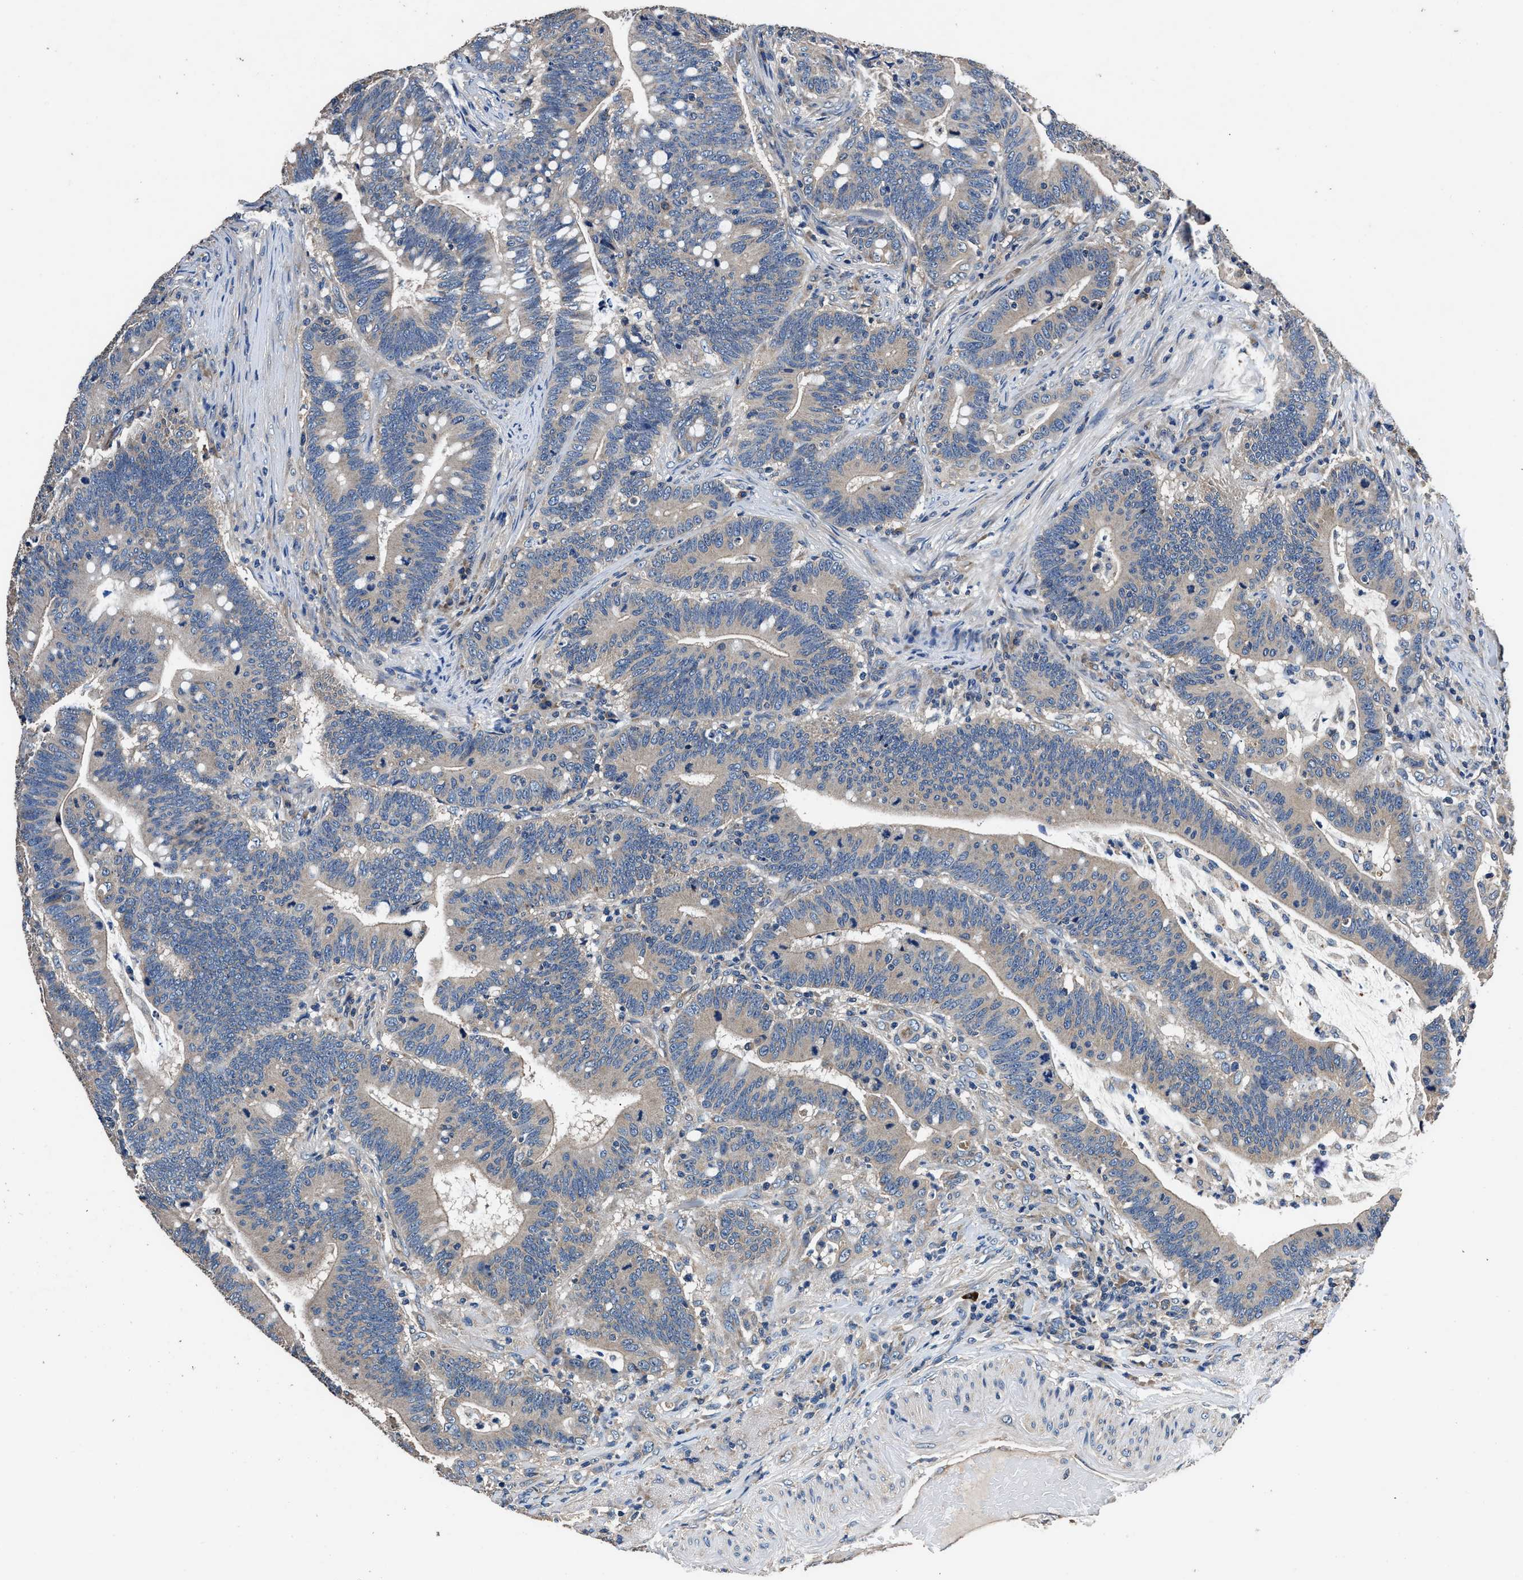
{"staining": {"intensity": "weak", "quantity": ">75%", "location": "cytoplasmic/membranous"}, "tissue": "colorectal cancer", "cell_type": "Tumor cells", "image_type": "cancer", "snomed": [{"axis": "morphology", "description": "Normal tissue, NOS"}, {"axis": "morphology", "description": "Adenocarcinoma, NOS"}, {"axis": "topography", "description": "Colon"}], "caption": "Weak cytoplasmic/membranous staining is present in approximately >75% of tumor cells in colorectal adenocarcinoma.", "gene": "DHRS7B", "patient": {"sex": "female", "age": 66}}